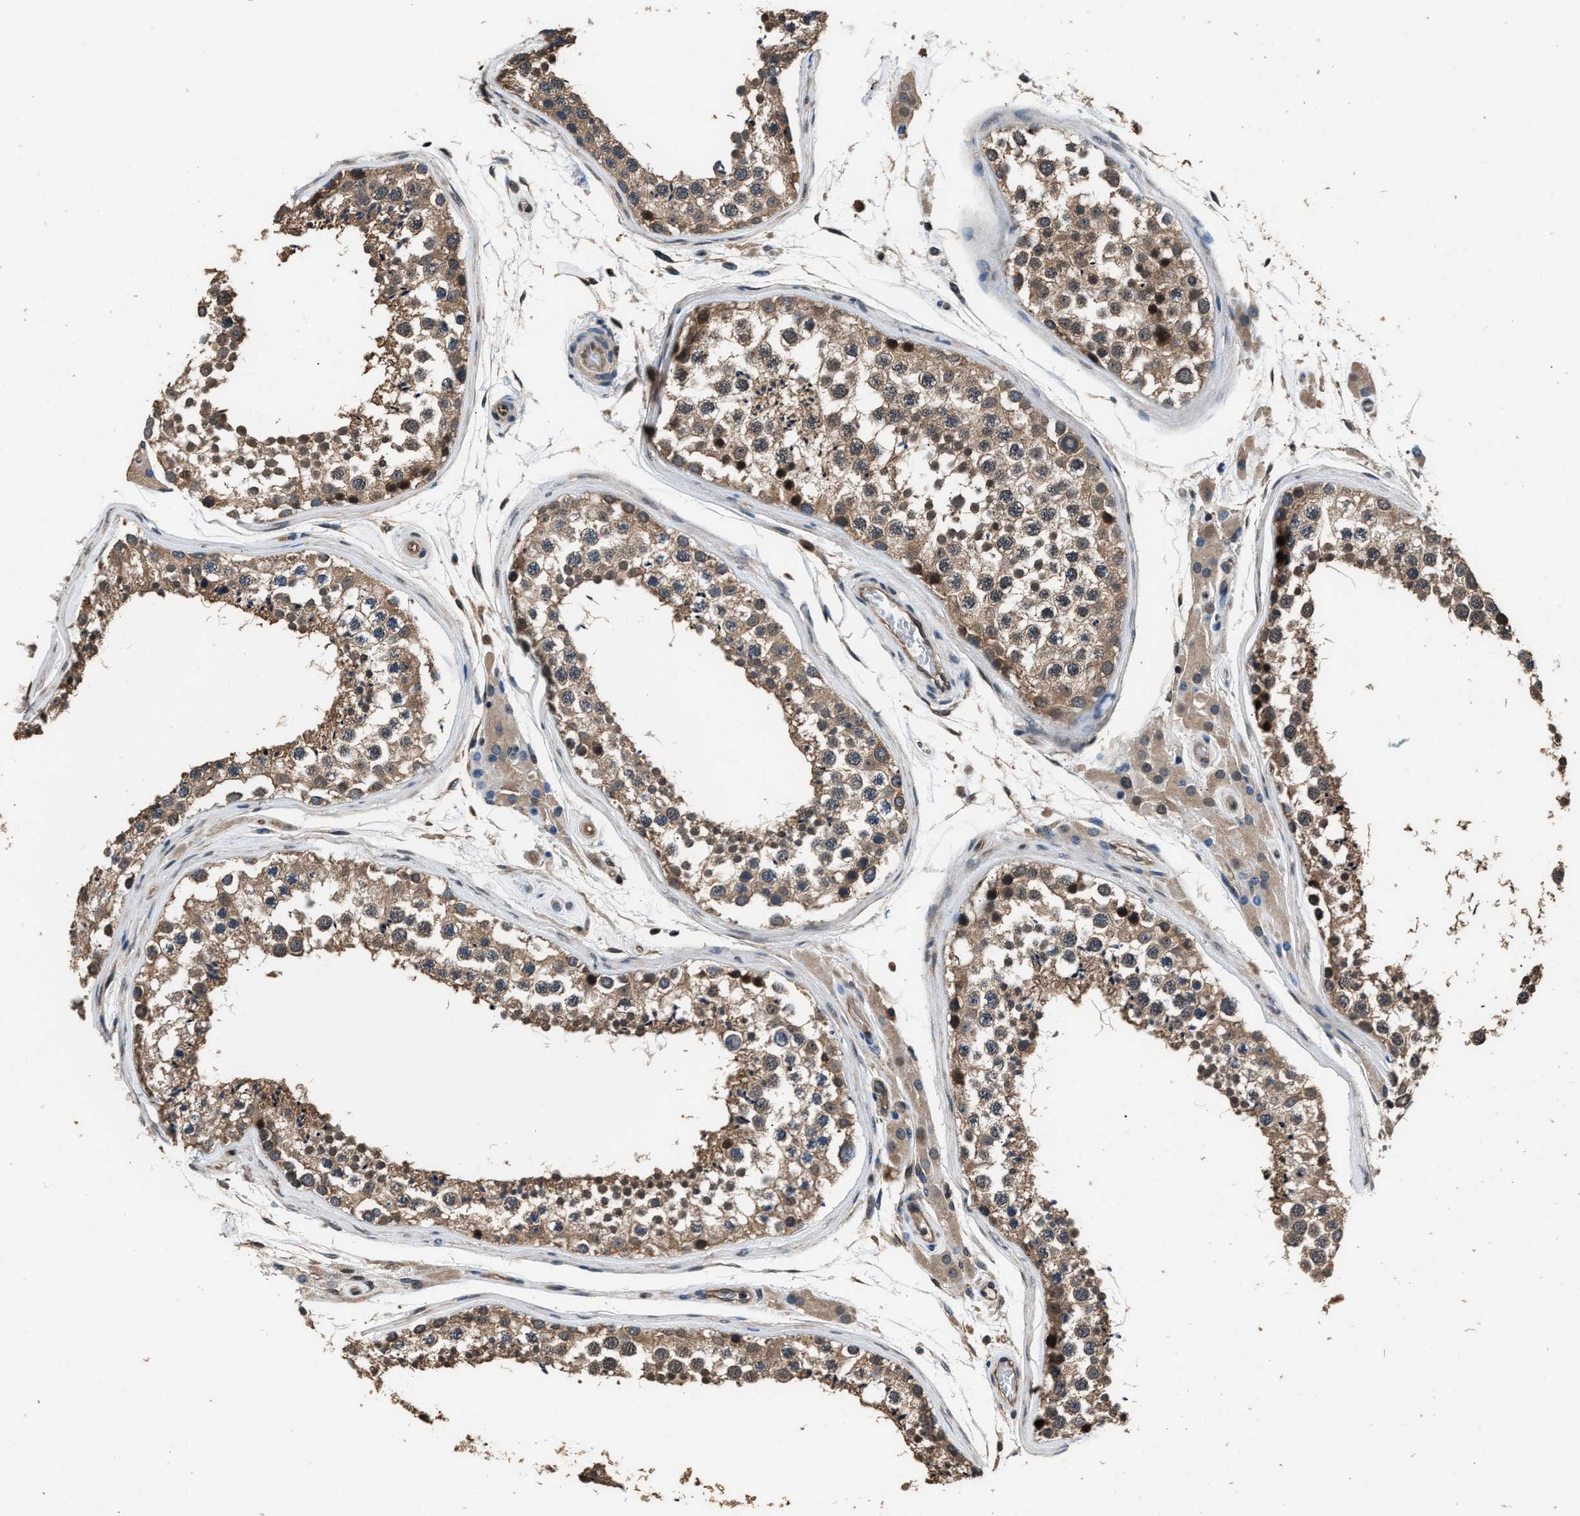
{"staining": {"intensity": "moderate", "quantity": ">75%", "location": "cytoplasmic/membranous,nuclear"}, "tissue": "testis", "cell_type": "Cells in seminiferous ducts", "image_type": "normal", "snomed": [{"axis": "morphology", "description": "Normal tissue, NOS"}, {"axis": "topography", "description": "Testis"}], "caption": "Immunohistochemical staining of unremarkable human testis reveals moderate cytoplasmic/membranous,nuclear protein positivity in about >75% of cells in seminiferous ducts. (Brightfield microscopy of DAB IHC at high magnification).", "gene": "DFFA", "patient": {"sex": "male", "age": 46}}